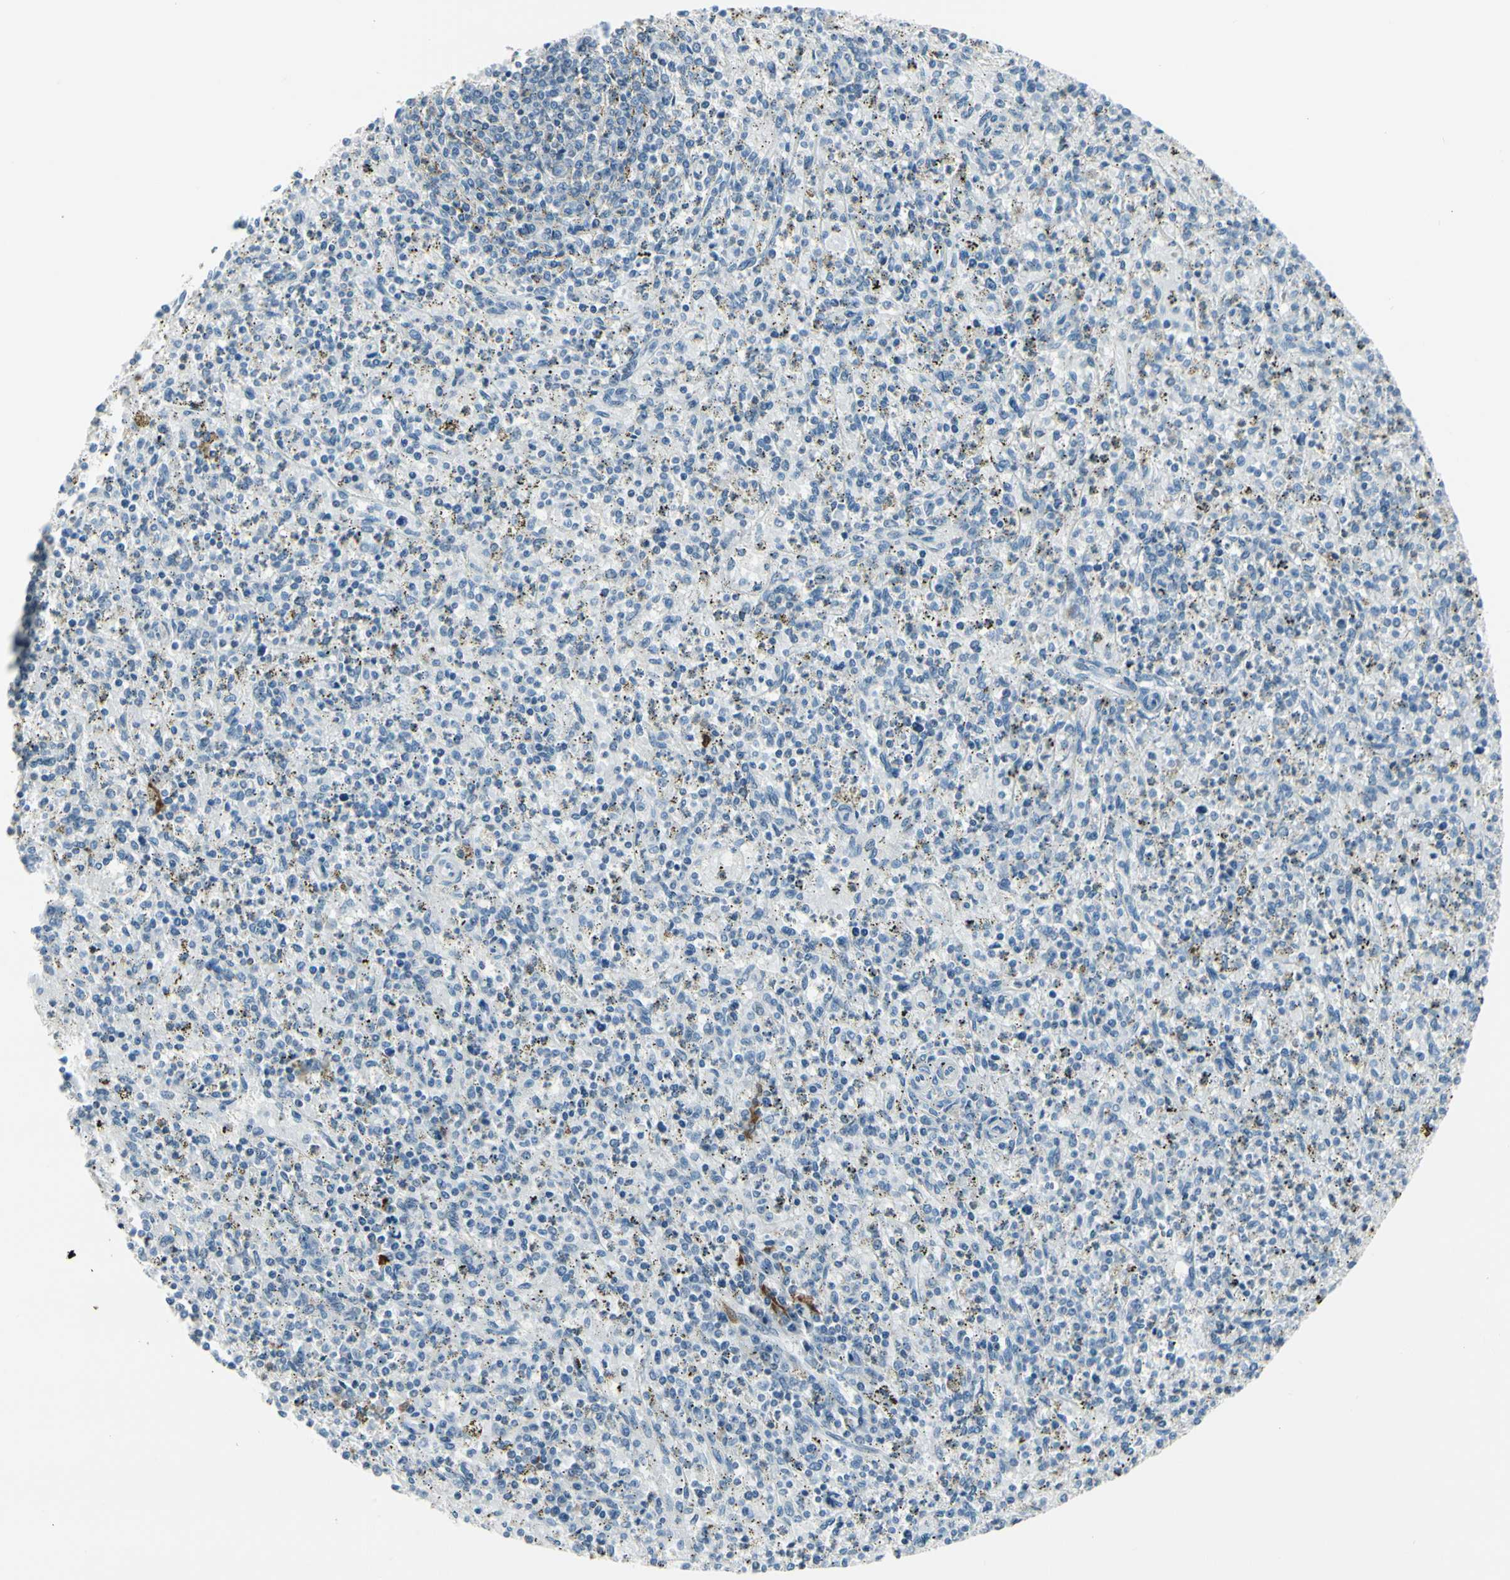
{"staining": {"intensity": "moderate", "quantity": "<25%", "location": "cytoplasmic/membranous"}, "tissue": "spleen", "cell_type": "Cells in red pulp", "image_type": "normal", "snomed": [{"axis": "morphology", "description": "Normal tissue, NOS"}, {"axis": "topography", "description": "Spleen"}], "caption": "The histopathology image exhibits immunohistochemical staining of normal spleen. There is moderate cytoplasmic/membranous positivity is seen in about <25% of cells in red pulp.", "gene": "TRAF1", "patient": {"sex": "male", "age": 72}}